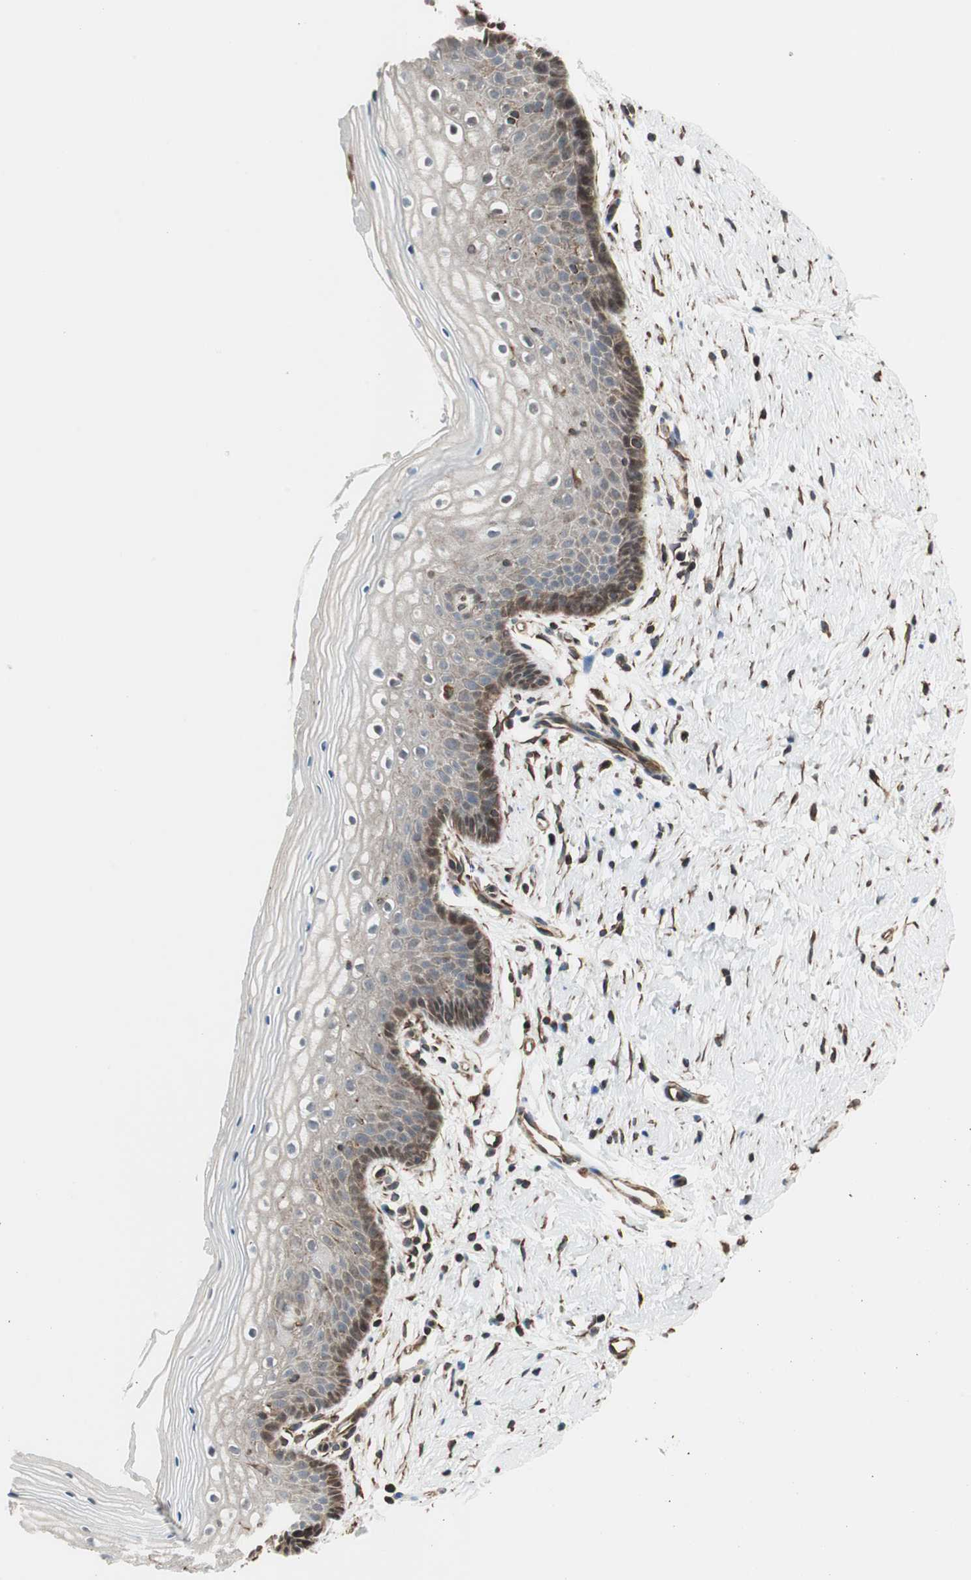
{"staining": {"intensity": "moderate", "quantity": "<25%", "location": "cytoplasmic/membranous"}, "tissue": "vagina", "cell_type": "Squamous epithelial cells", "image_type": "normal", "snomed": [{"axis": "morphology", "description": "Normal tissue, NOS"}, {"axis": "topography", "description": "Vagina"}], "caption": "This photomicrograph reveals benign vagina stained with IHC to label a protein in brown. The cytoplasmic/membranous of squamous epithelial cells show moderate positivity for the protein. Nuclei are counter-stained blue.", "gene": "MAD2L2", "patient": {"sex": "female", "age": 46}}